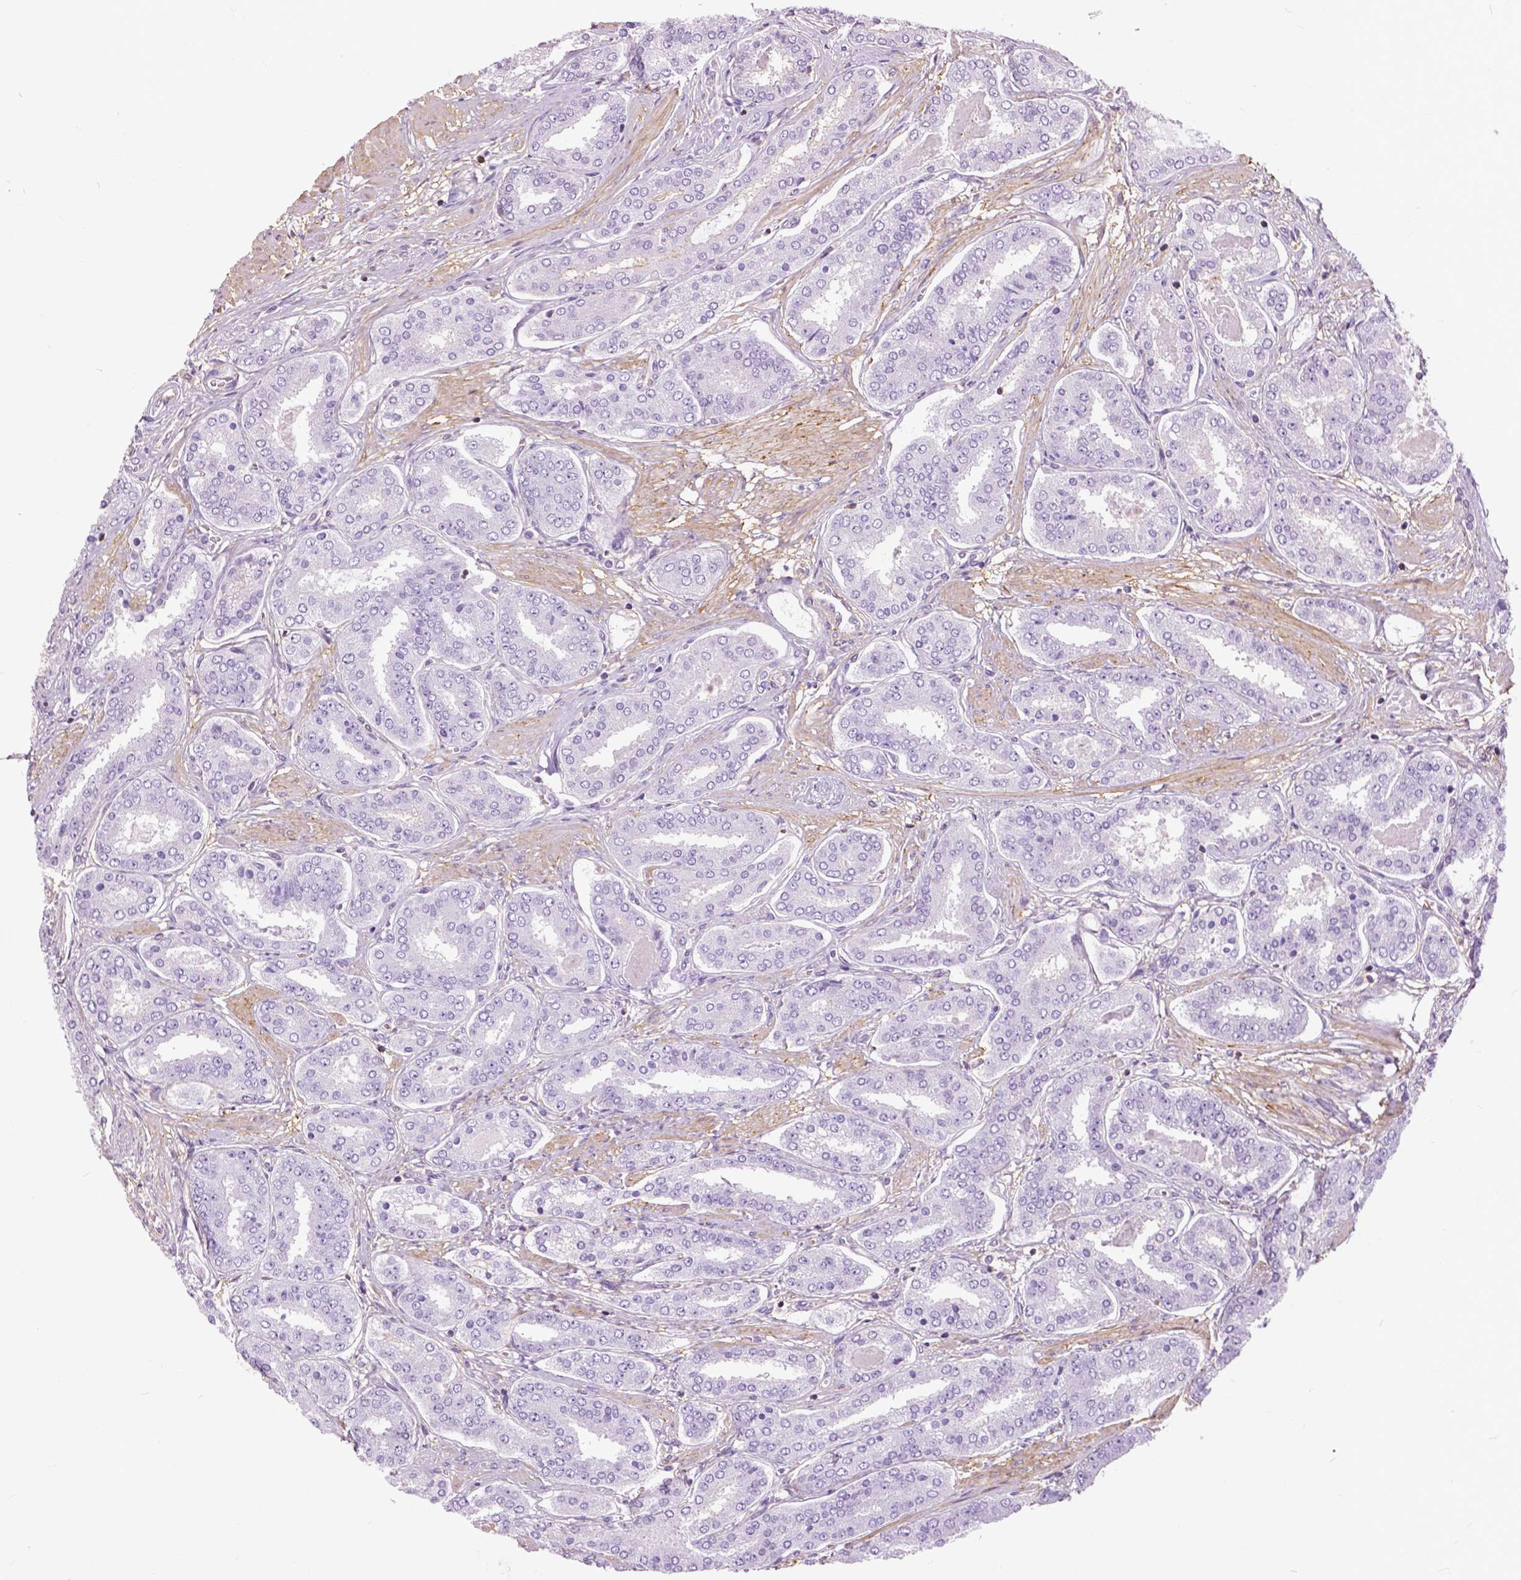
{"staining": {"intensity": "negative", "quantity": "none", "location": "none"}, "tissue": "prostate cancer", "cell_type": "Tumor cells", "image_type": "cancer", "snomed": [{"axis": "morphology", "description": "Adenocarcinoma, High grade"}, {"axis": "topography", "description": "Prostate"}], "caption": "Image shows no significant protein positivity in tumor cells of prostate cancer (high-grade adenocarcinoma). Brightfield microscopy of immunohistochemistry stained with DAB (brown) and hematoxylin (blue), captured at high magnification.", "gene": "ANXA13", "patient": {"sex": "male", "age": 63}}